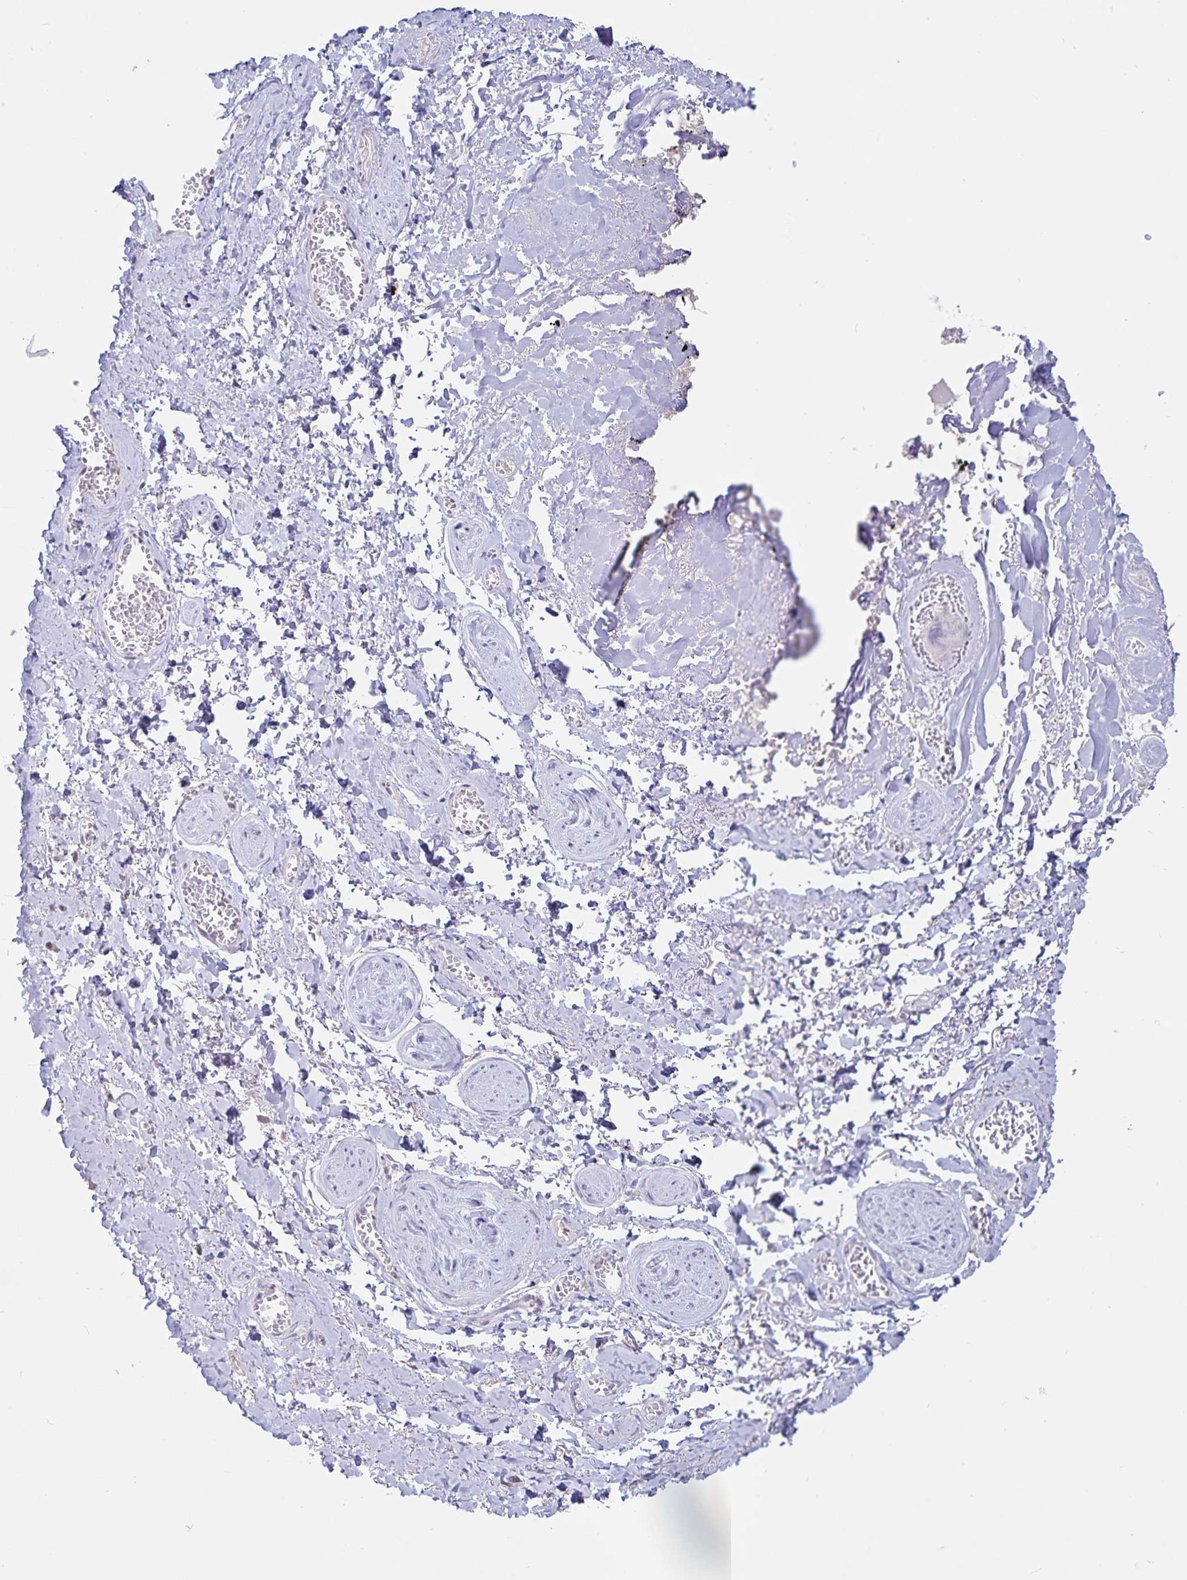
{"staining": {"intensity": "negative", "quantity": "none", "location": "none"}, "tissue": "adipose tissue", "cell_type": "Adipocytes", "image_type": "normal", "snomed": [{"axis": "morphology", "description": "Normal tissue, NOS"}, {"axis": "topography", "description": "Vulva"}, {"axis": "topography", "description": "Peripheral nerve tissue"}], "caption": "High power microscopy micrograph of an immunohistochemistry (IHC) image of unremarkable adipose tissue, revealing no significant expression in adipocytes. Nuclei are stained in blue.", "gene": "ATP2A2", "patient": {"sex": "female", "age": 66}}